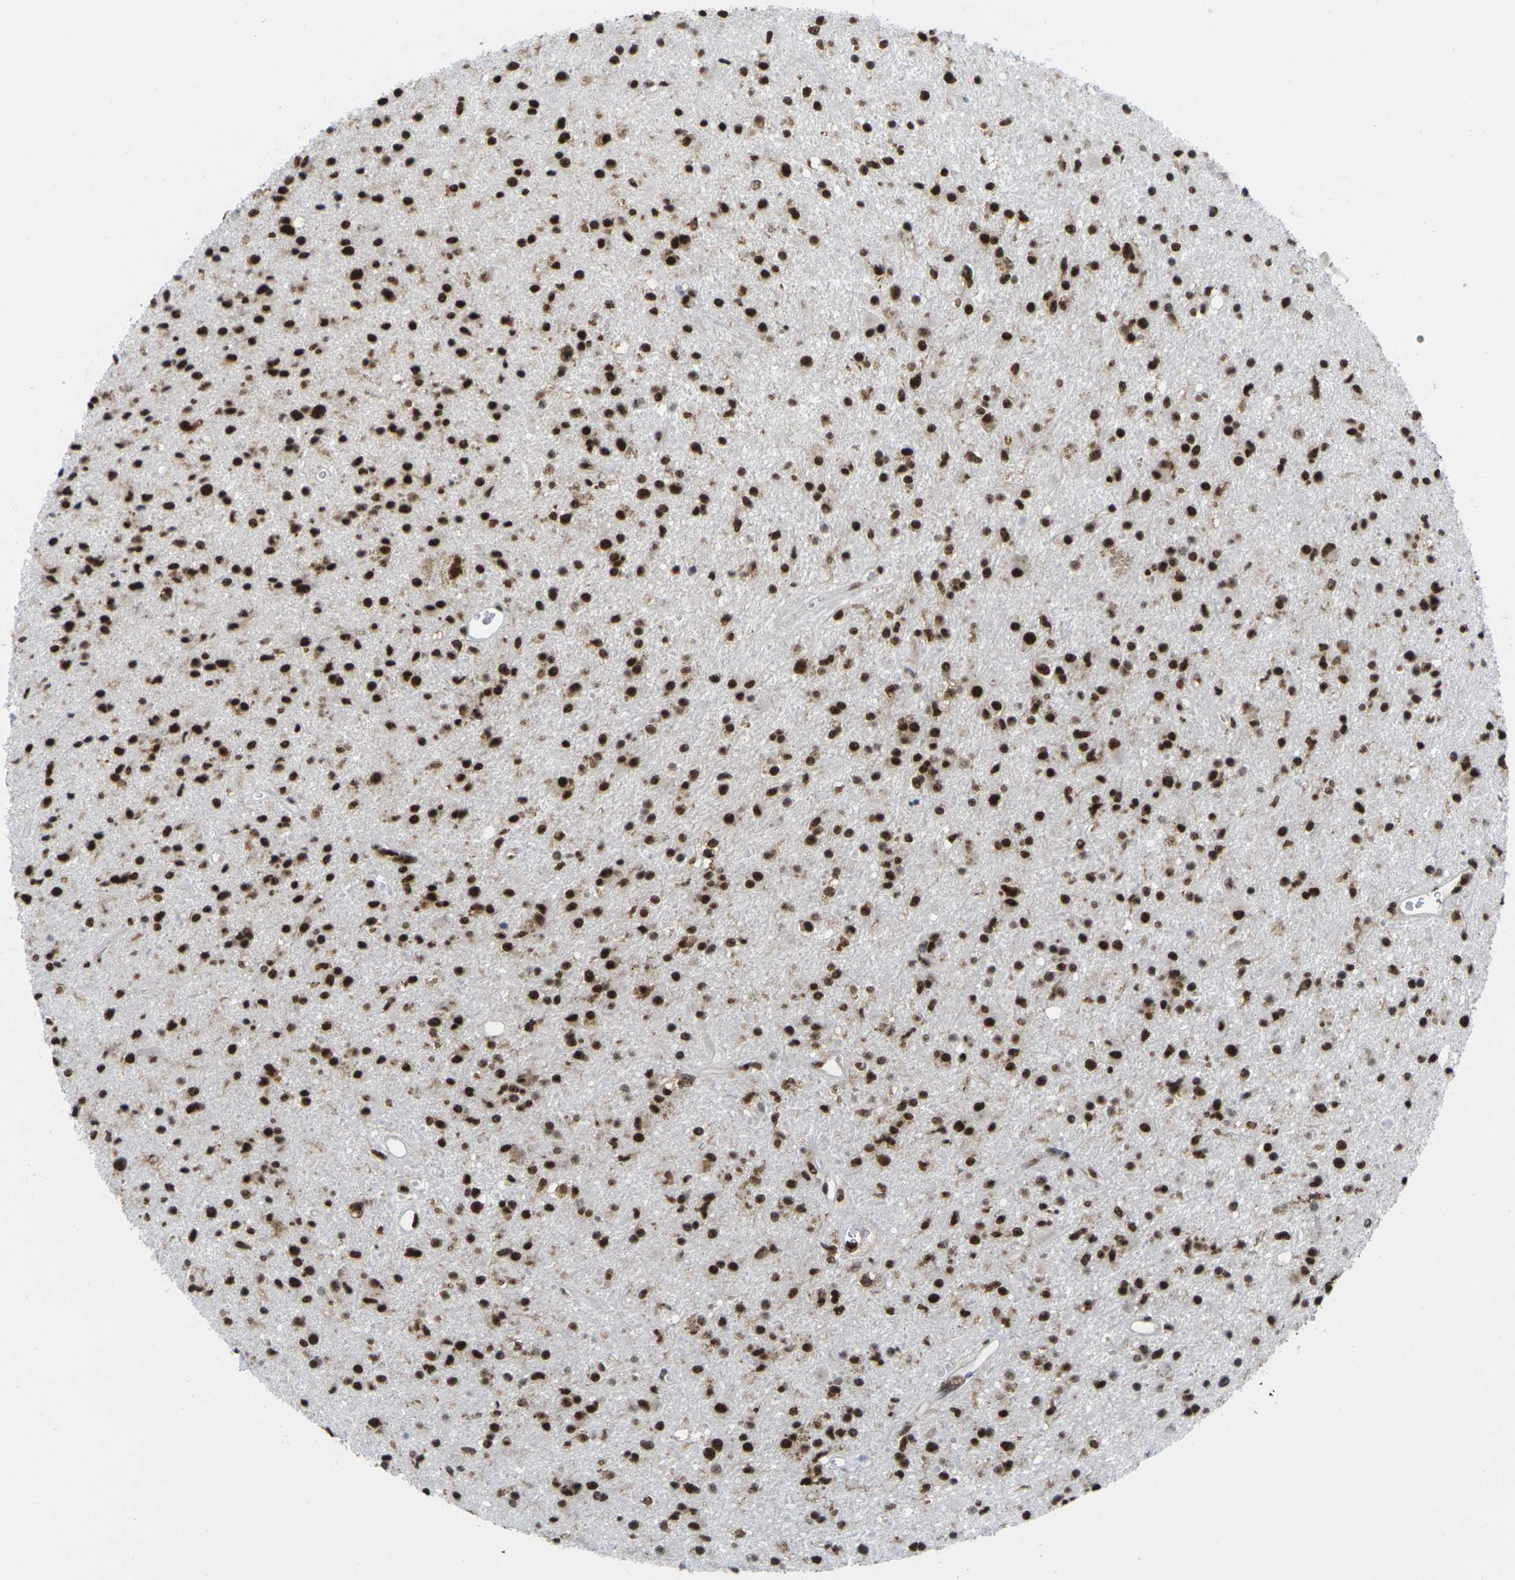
{"staining": {"intensity": "strong", "quantity": ">75%", "location": "nuclear"}, "tissue": "glioma", "cell_type": "Tumor cells", "image_type": "cancer", "snomed": [{"axis": "morphology", "description": "Glioma, malignant, High grade"}, {"axis": "topography", "description": "Brain"}], "caption": "Strong nuclear protein expression is appreciated in approximately >75% of tumor cells in malignant glioma (high-grade).", "gene": "MAGOH", "patient": {"sex": "male", "age": 33}}